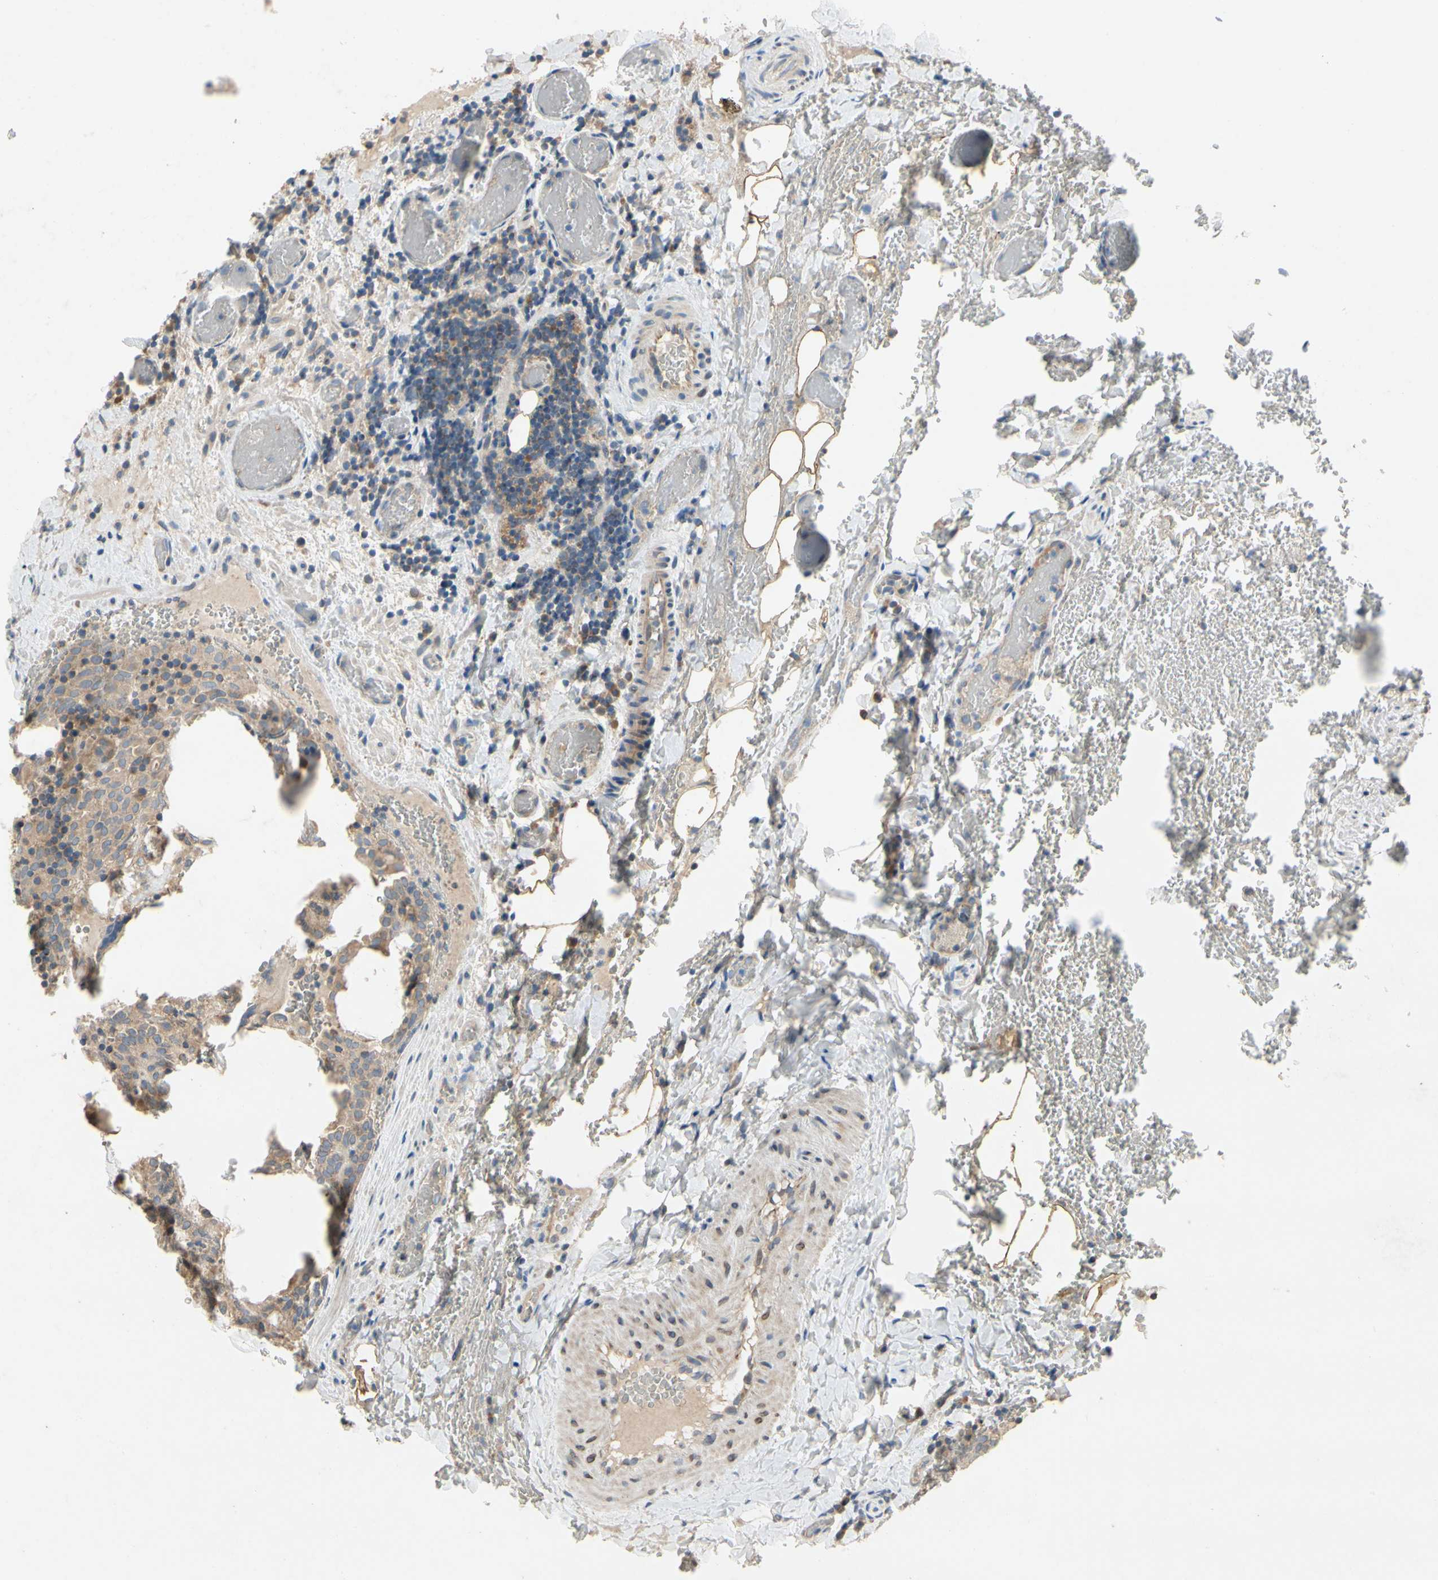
{"staining": {"intensity": "moderate", "quantity": ">75%", "location": "cytoplasmic/membranous"}, "tissue": "thyroid cancer", "cell_type": "Tumor cells", "image_type": "cancer", "snomed": [{"axis": "morphology", "description": "Normal tissue, NOS"}, {"axis": "morphology", "description": "Papillary adenocarcinoma, NOS"}, {"axis": "topography", "description": "Thyroid gland"}], "caption": "This photomicrograph demonstrates IHC staining of thyroid papillary adenocarcinoma, with medium moderate cytoplasmic/membranous positivity in approximately >75% of tumor cells.", "gene": "KLHDC8B", "patient": {"sex": "female", "age": 30}}